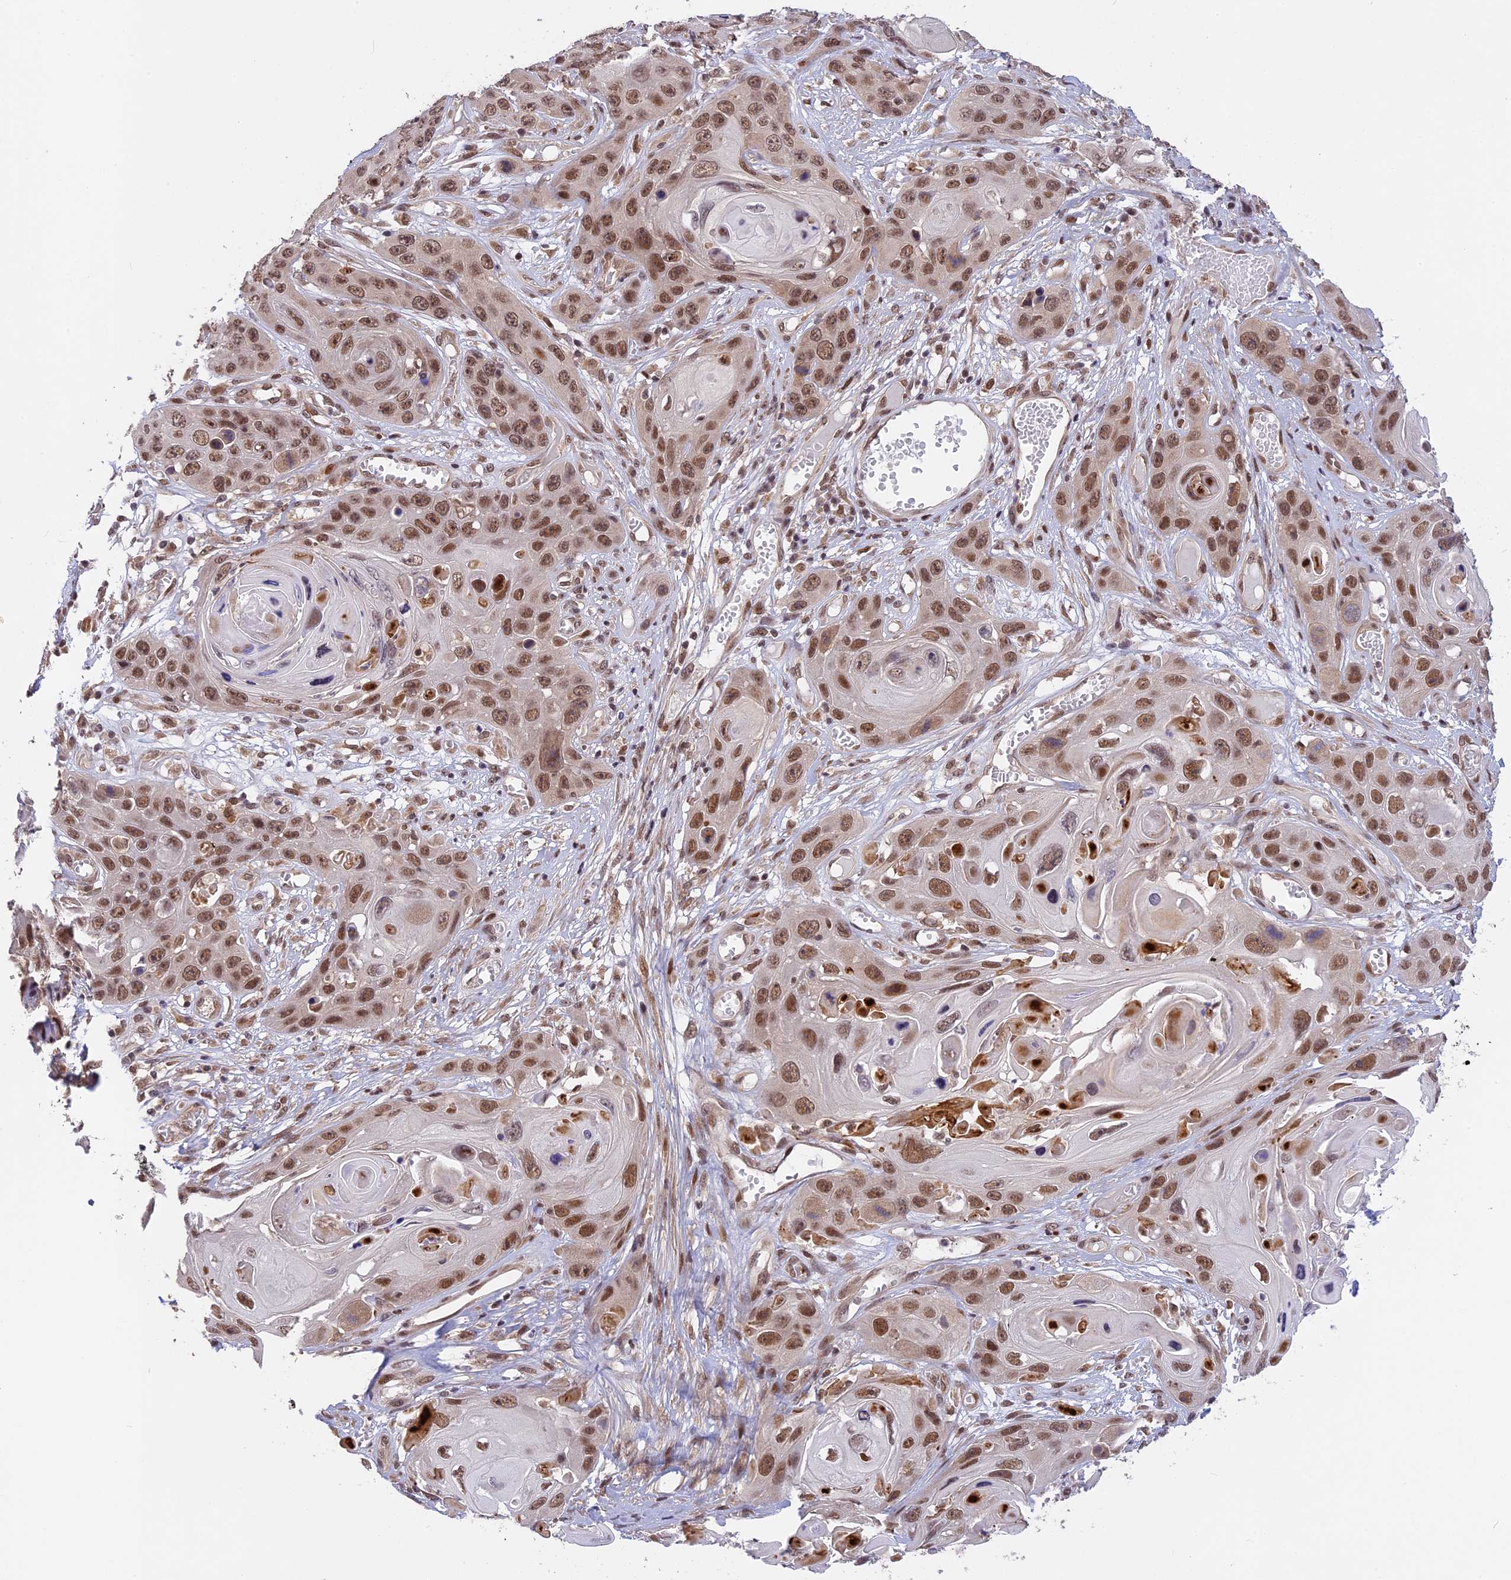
{"staining": {"intensity": "moderate", "quantity": ">75%", "location": "nuclear"}, "tissue": "skin cancer", "cell_type": "Tumor cells", "image_type": "cancer", "snomed": [{"axis": "morphology", "description": "Squamous cell carcinoma, NOS"}, {"axis": "topography", "description": "Skin"}], "caption": "This is a micrograph of immunohistochemistry (IHC) staining of skin cancer, which shows moderate staining in the nuclear of tumor cells.", "gene": "POLR2C", "patient": {"sex": "male", "age": 55}}